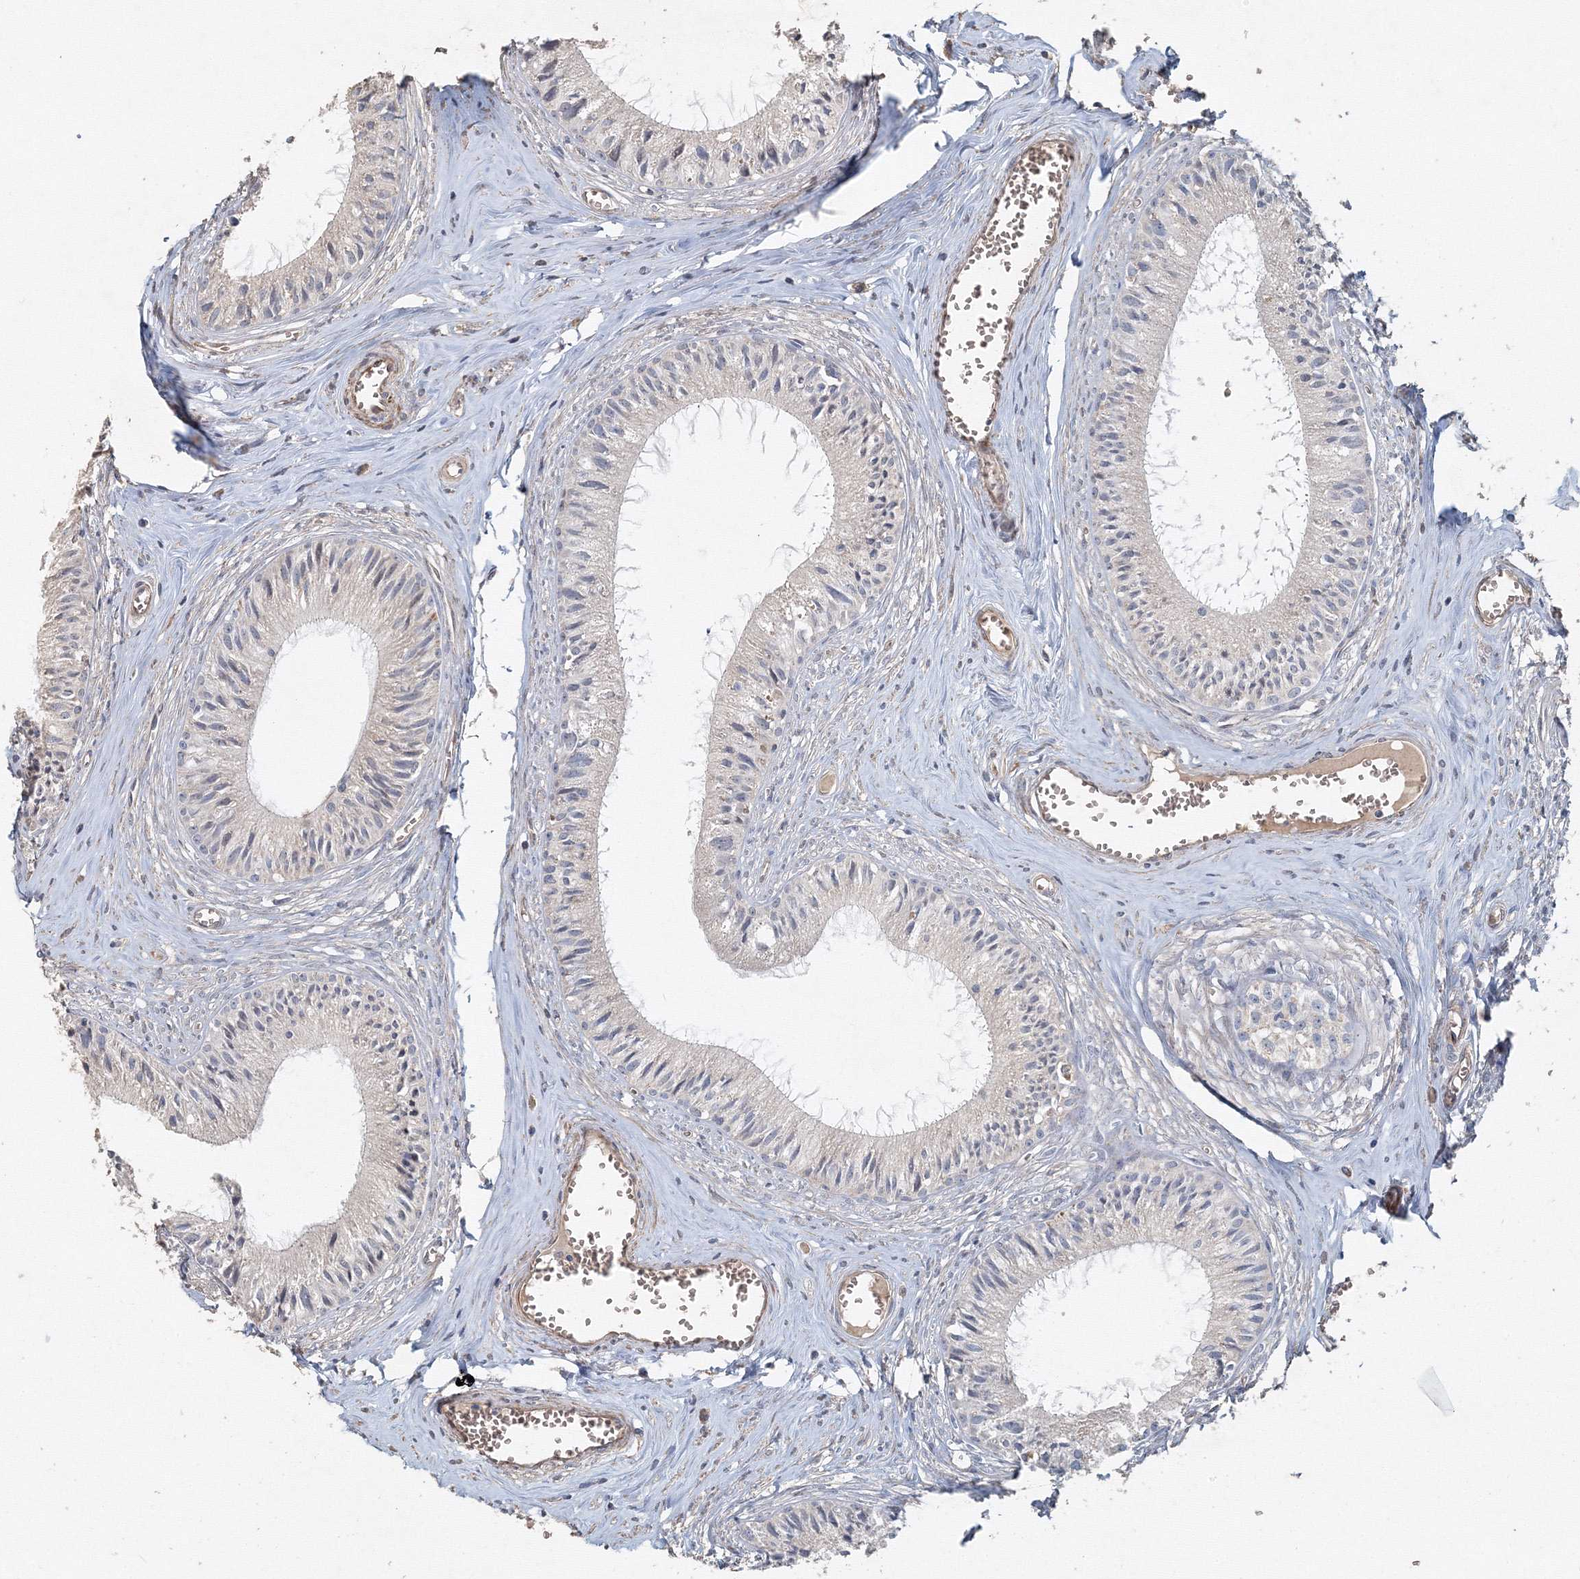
{"staining": {"intensity": "negative", "quantity": "none", "location": "none"}, "tissue": "epididymis", "cell_type": "Glandular cells", "image_type": "normal", "snomed": [{"axis": "morphology", "description": "Normal tissue, NOS"}, {"axis": "topography", "description": "Epididymis"}], "caption": "There is no significant staining in glandular cells of epididymis.", "gene": "NALF2", "patient": {"sex": "male", "age": 36}}